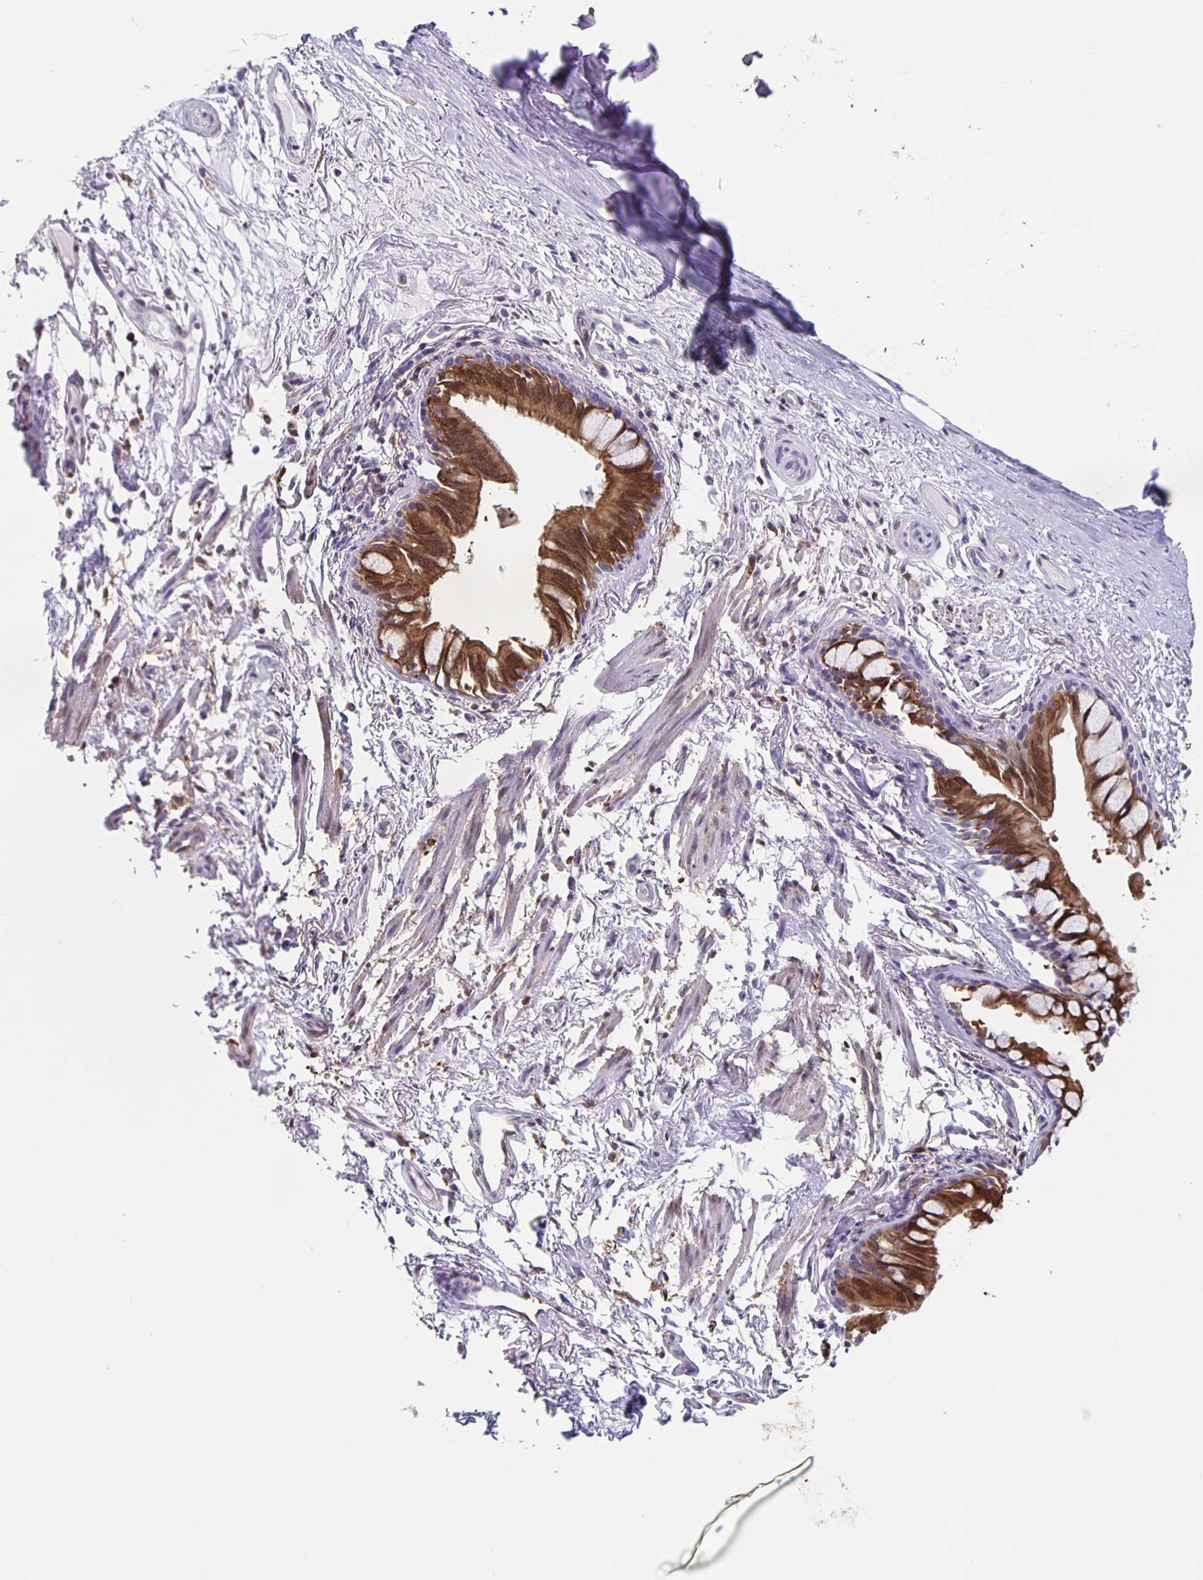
{"staining": {"intensity": "moderate", "quantity": ">75%", "location": "cytoplasmic/membranous,nuclear"}, "tissue": "bronchus", "cell_type": "Respiratory epithelial cells", "image_type": "normal", "snomed": [{"axis": "morphology", "description": "Normal tissue, NOS"}, {"axis": "topography", "description": "Bronchus"}], "caption": "Respiratory epithelial cells show moderate cytoplasmic/membranous,nuclear expression in about >75% of cells in benign bronchus.", "gene": "TPPP", "patient": {"sex": "male", "age": 70}}